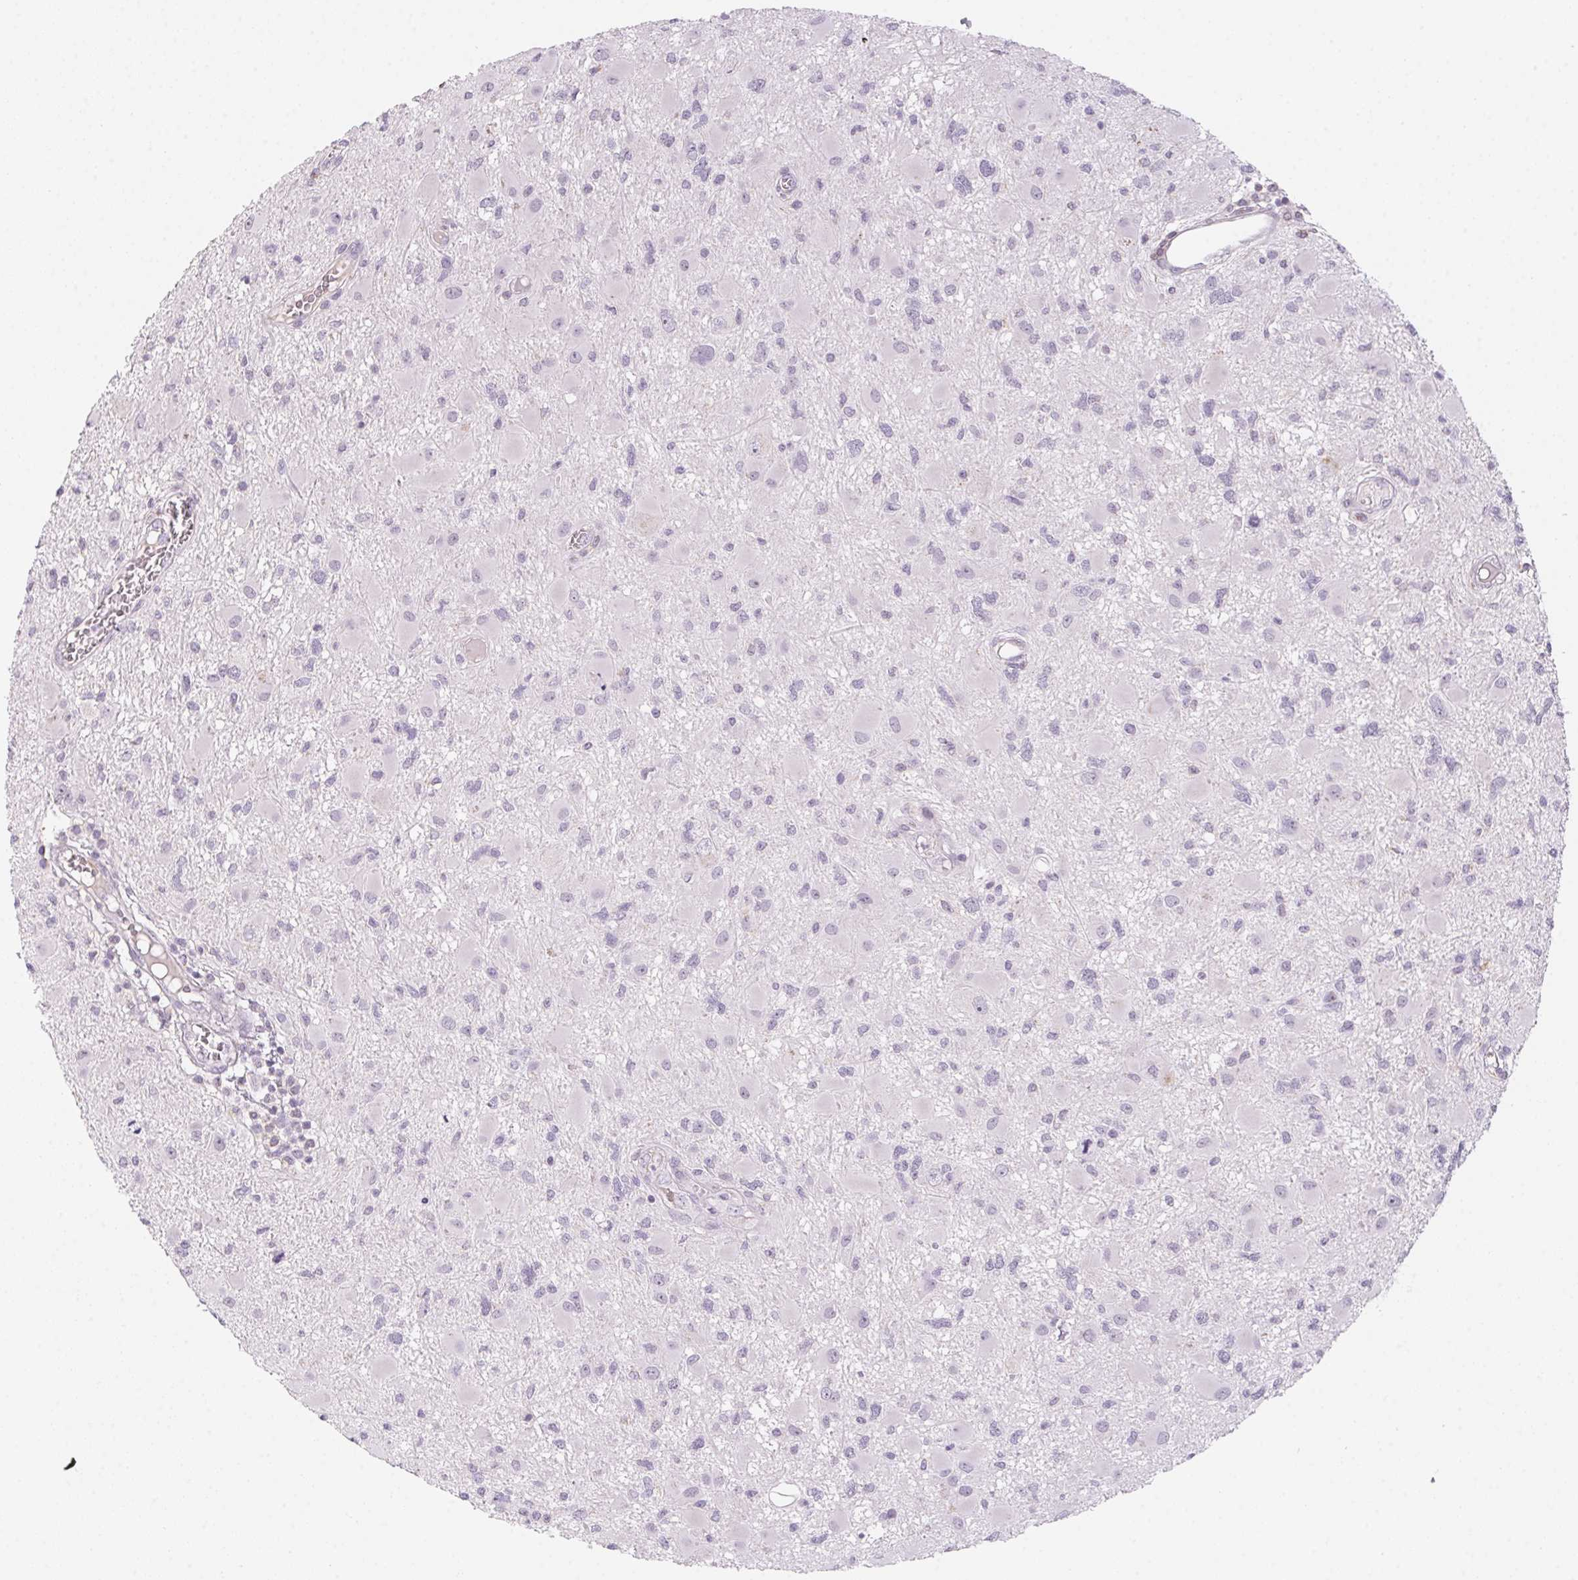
{"staining": {"intensity": "negative", "quantity": "none", "location": "none"}, "tissue": "glioma", "cell_type": "Tumor cells", "image_type": "cancer", "snomed": [{"axis": "morphology", "description": "Glioma, malignant, High grade"}, {"axis": "topography", "description": "Brain"}], "caption": "This histopathology image is of glioma stained with immunohistochemistry (IHC) to label a protein in brown with the nuclei are counter-stained blue. There is no staining in tumor cells.", "gene": "PRPH", "patient": {"sex": "male", "age": 54}}